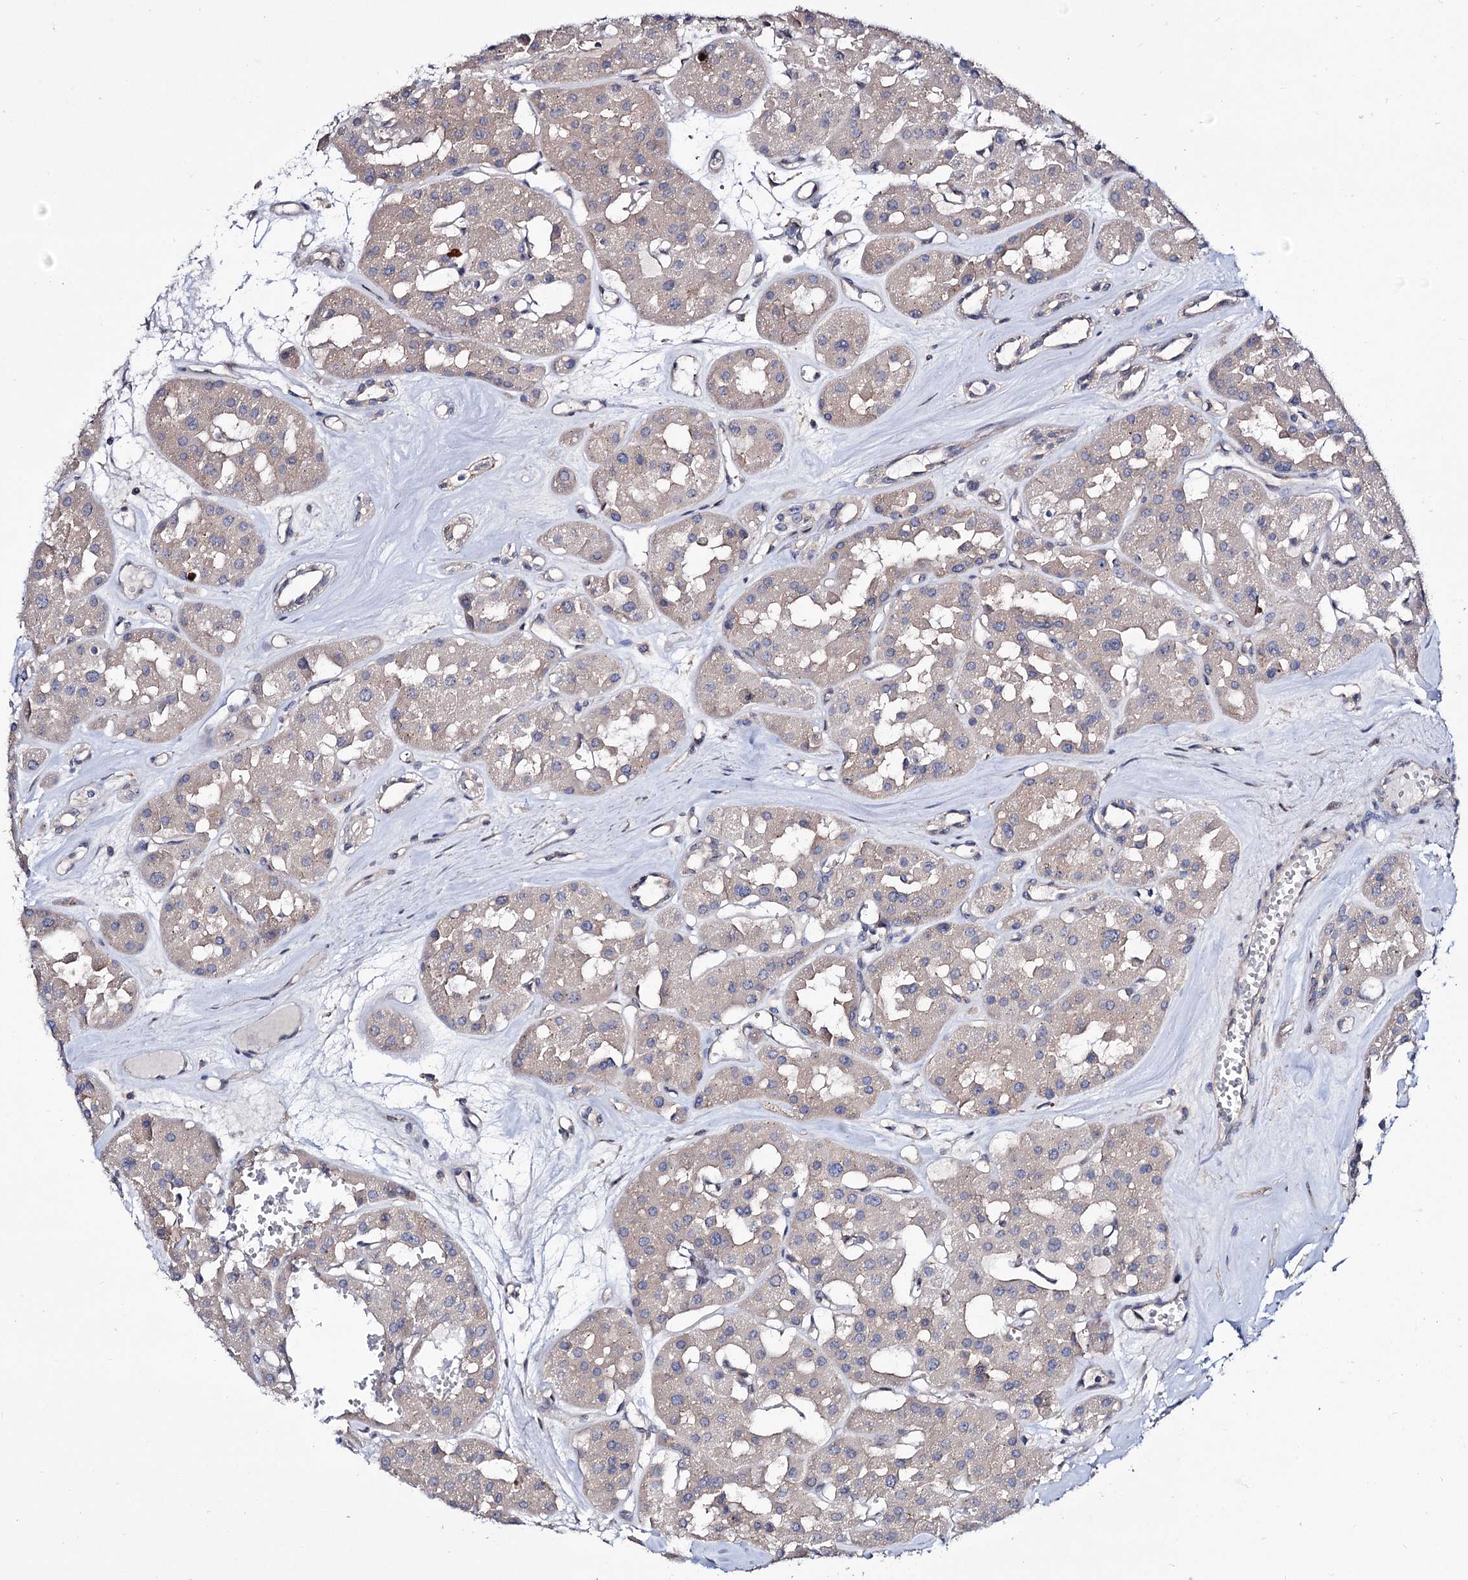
{"staining": {"intensity": "weak", "quantity": ">75%", "location": "cytoplasmic/membranous"}, "tissue": "renal cancer", "cell_type": "Tumor cells", "image_type": "cancer", "snomed": [{"axis": "morphology", "description": "Carcinoma, NOS"}, {"axis": "topography", "description": "Kidney"}], "caption": "Human renal carcinoma stained with a brown dye shows weak cytoplasmic/membranous positive expression in approximately >75% of tumor cells.", "gene": "SEC24A", "patient": {"sex": "female", "age": 75}}